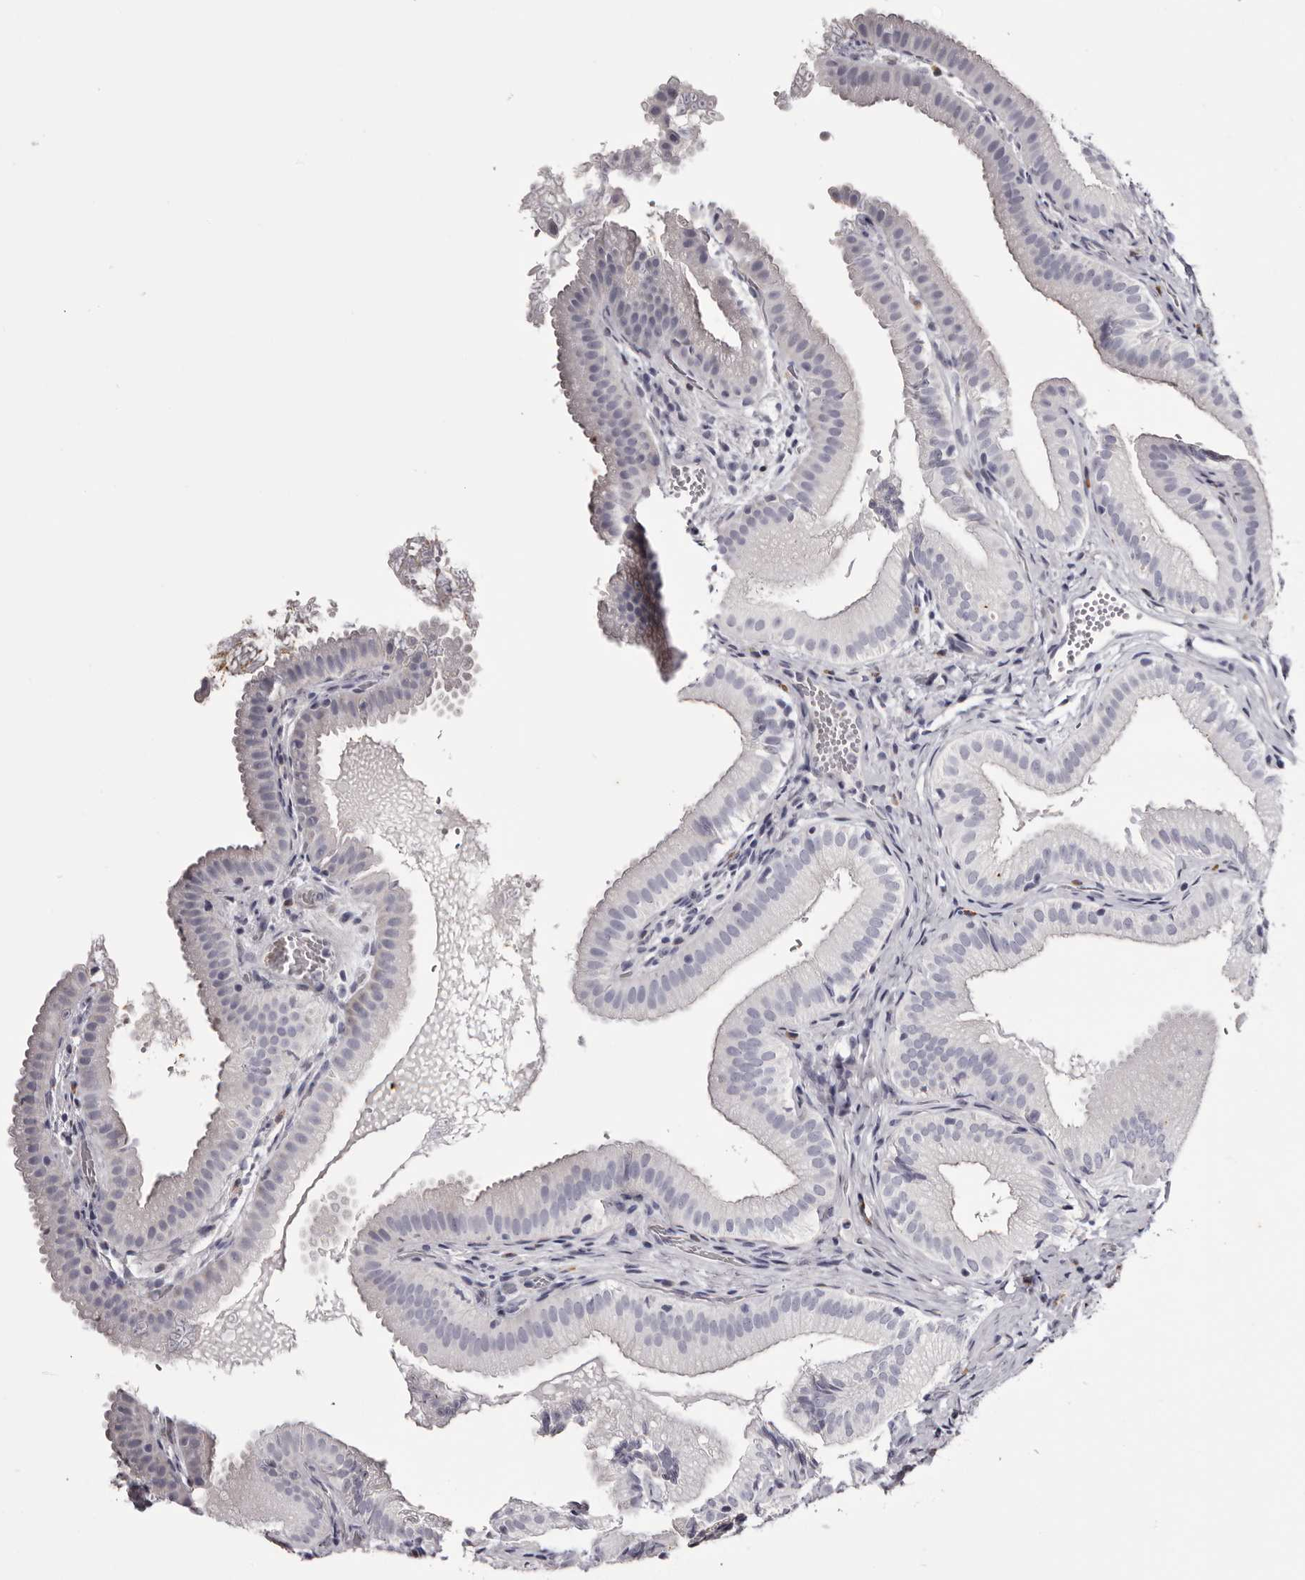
{"staining": {"intensity": "negative", "quantity": "none", "location": "none"}, "tissue": "gallbladder", "cell_type": "Glandular cells", "image_type": "normal", "snomed": [{"axis": "morphology", "description": "Normal tissue, NOS"}, {"axis": "topography", "description": "Gallbladder"}], "caption": "Immunohistochemical staining of unremarkable gallbladder displays no significant positivity in glandular cells.", "gene": "CA6", "patient": {"sex": "female", "age": 30}}